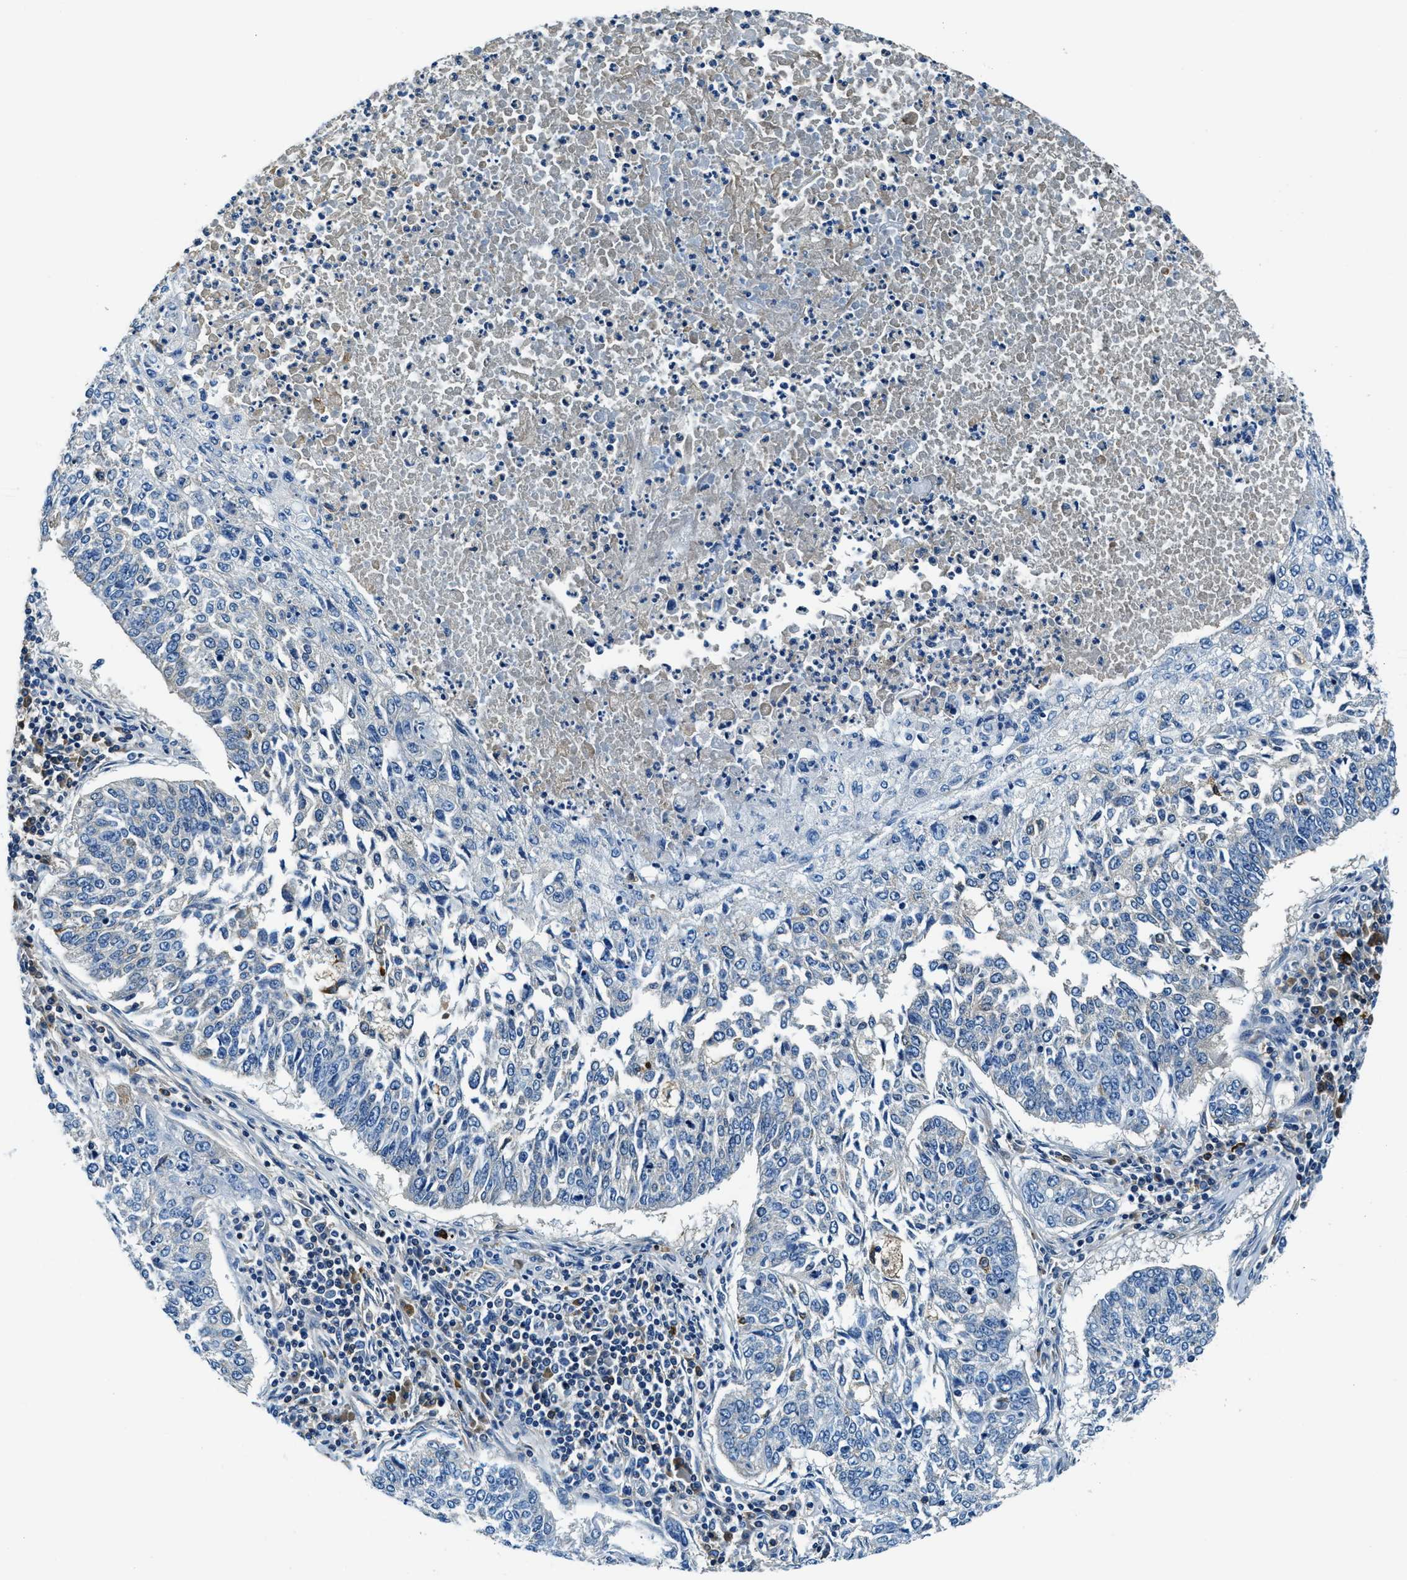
{"staining": {"intensity": "weak", "quantity": "<25%", "location": "cytoplasmic/membranous"}, "tissue": "lung cancer", "cell_type": "Tumor cells", "image_type": "cancer", "snomed": [{"axis": "morphology", "description": "Normal tissue, NOS"}, {"axis": "morphology", "description": "Squamous cell carcinoma, NOS"}, {"axis": "topography", "description": "Cartilage tissue"}, {"axis": "topography", "description": "Bronchus"}, {"axis": "topography", "description": "Lung"}], "caption": "Lung cancer was stained to show a protein in brown. There is no significant expression in tumor cells.", "gene": "TMEM186", "patient": {"sex": "female", "age": 49}}